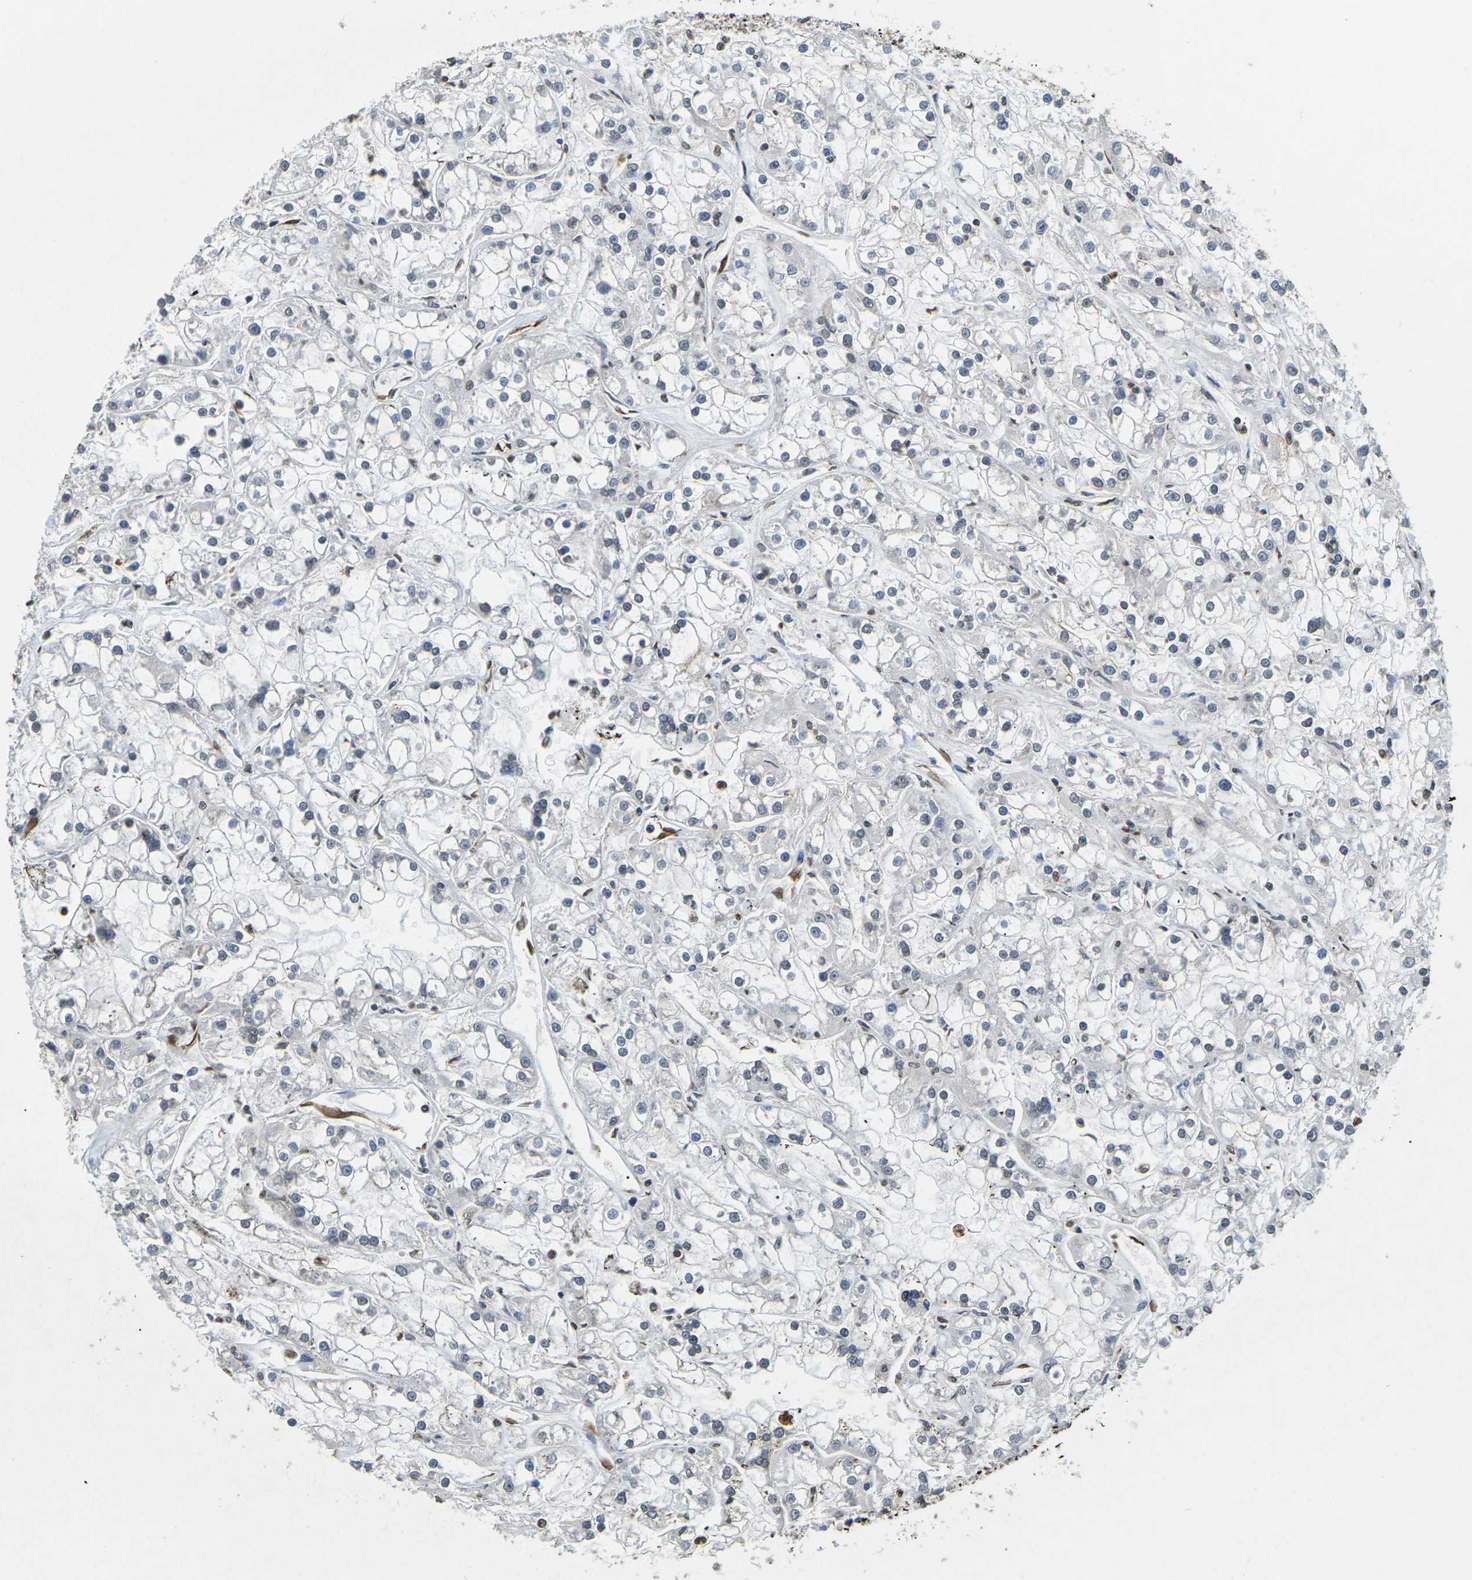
{"staining": {"intensity": "negative", "quantity": "none", "location": "none"}, "tissue": "renal cancer", "cell_type": "Tumor cells", "image_type": "cancer", "snomed": [{"axis": "morphology", "description": "Adenocarcinoma, NOS"}, {"axis": "topography", "description": "Kidney"}], "caption": "Immunohistochemistry micrograph of neoplastic tissue: renal cancer stained with DAB demonstrates no significant protein expression in tumor cells.", "gene": "SCNN1B", "patient": {"sex": "female", "age": 52}}